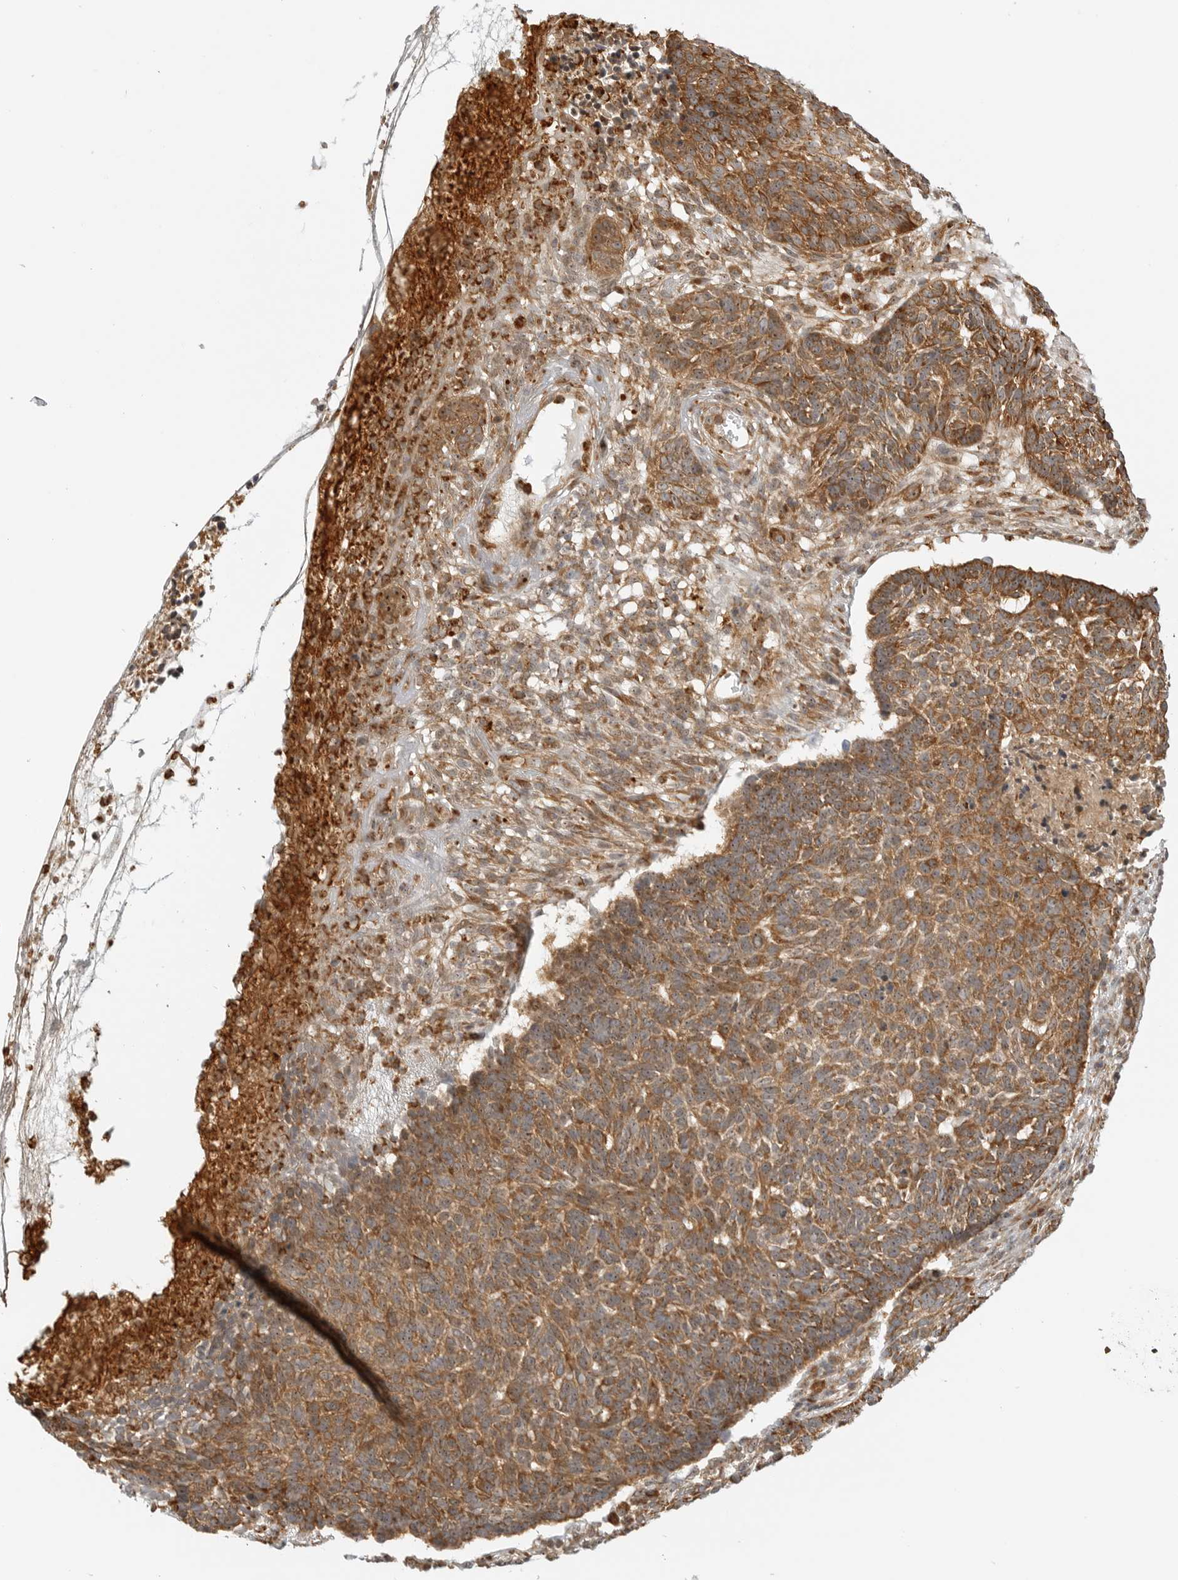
{"staining": {"intensity": "strong", "quantity": ">75%", "location": "cytoplasmic/membranous"}, "tissue": "skin cancer", "cell_type": "Tumor cells", "image_type": "cancer", "snomed": [{"axis": "morphology", "description": "Basal cell carcinoma"}, {"axis": "topography", "description": "Skin"}], "caption": "Brown immunohistochemical staining in human skin cancer (basal cell carcinoma) reveals strong cytoplasmic/membranous staining in about >75% of tumor cells.", "gene": "DSCC1", "patient": {"sex": "male", "age": 85}}